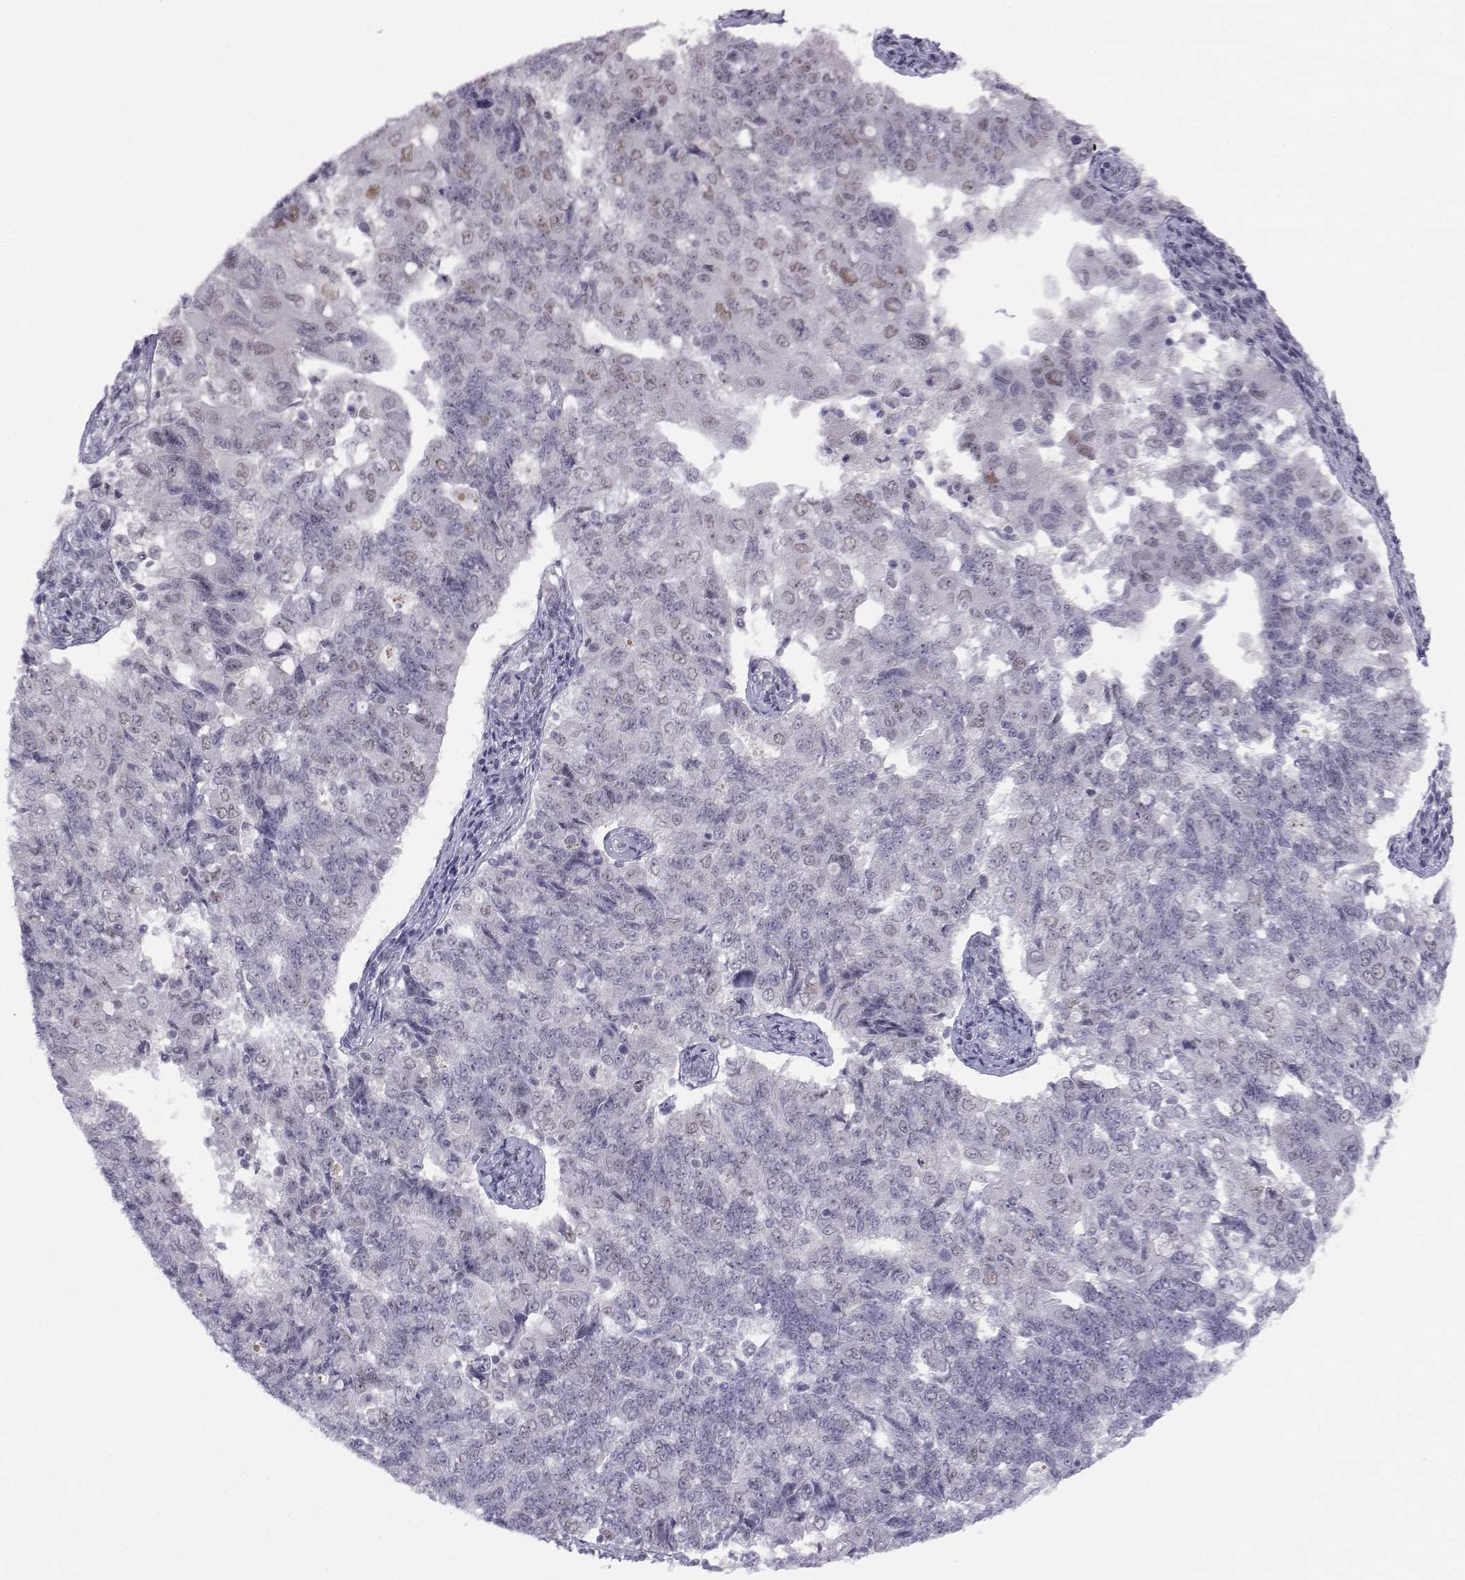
{"staining": {"intensity": "moderate", "quantity": "<25%", "location": "nuclear"}, "tissue": "endometrial cancer", "cell_type": "Tumor cells", "image_type": "cancer", "snomed": [{"axis": "morphology", "description": "Adenocarcinoma, NOS"}, {"axis": "topography", "description": "Endometrium"}], "caption": "Tumor cells demonstrate low levels of moderate nuclear expression in approximately <25% of cells in human endometrial adenocarcinoma.", "gene": "MED26", "patient": {"sex": "female", "age": 43}}